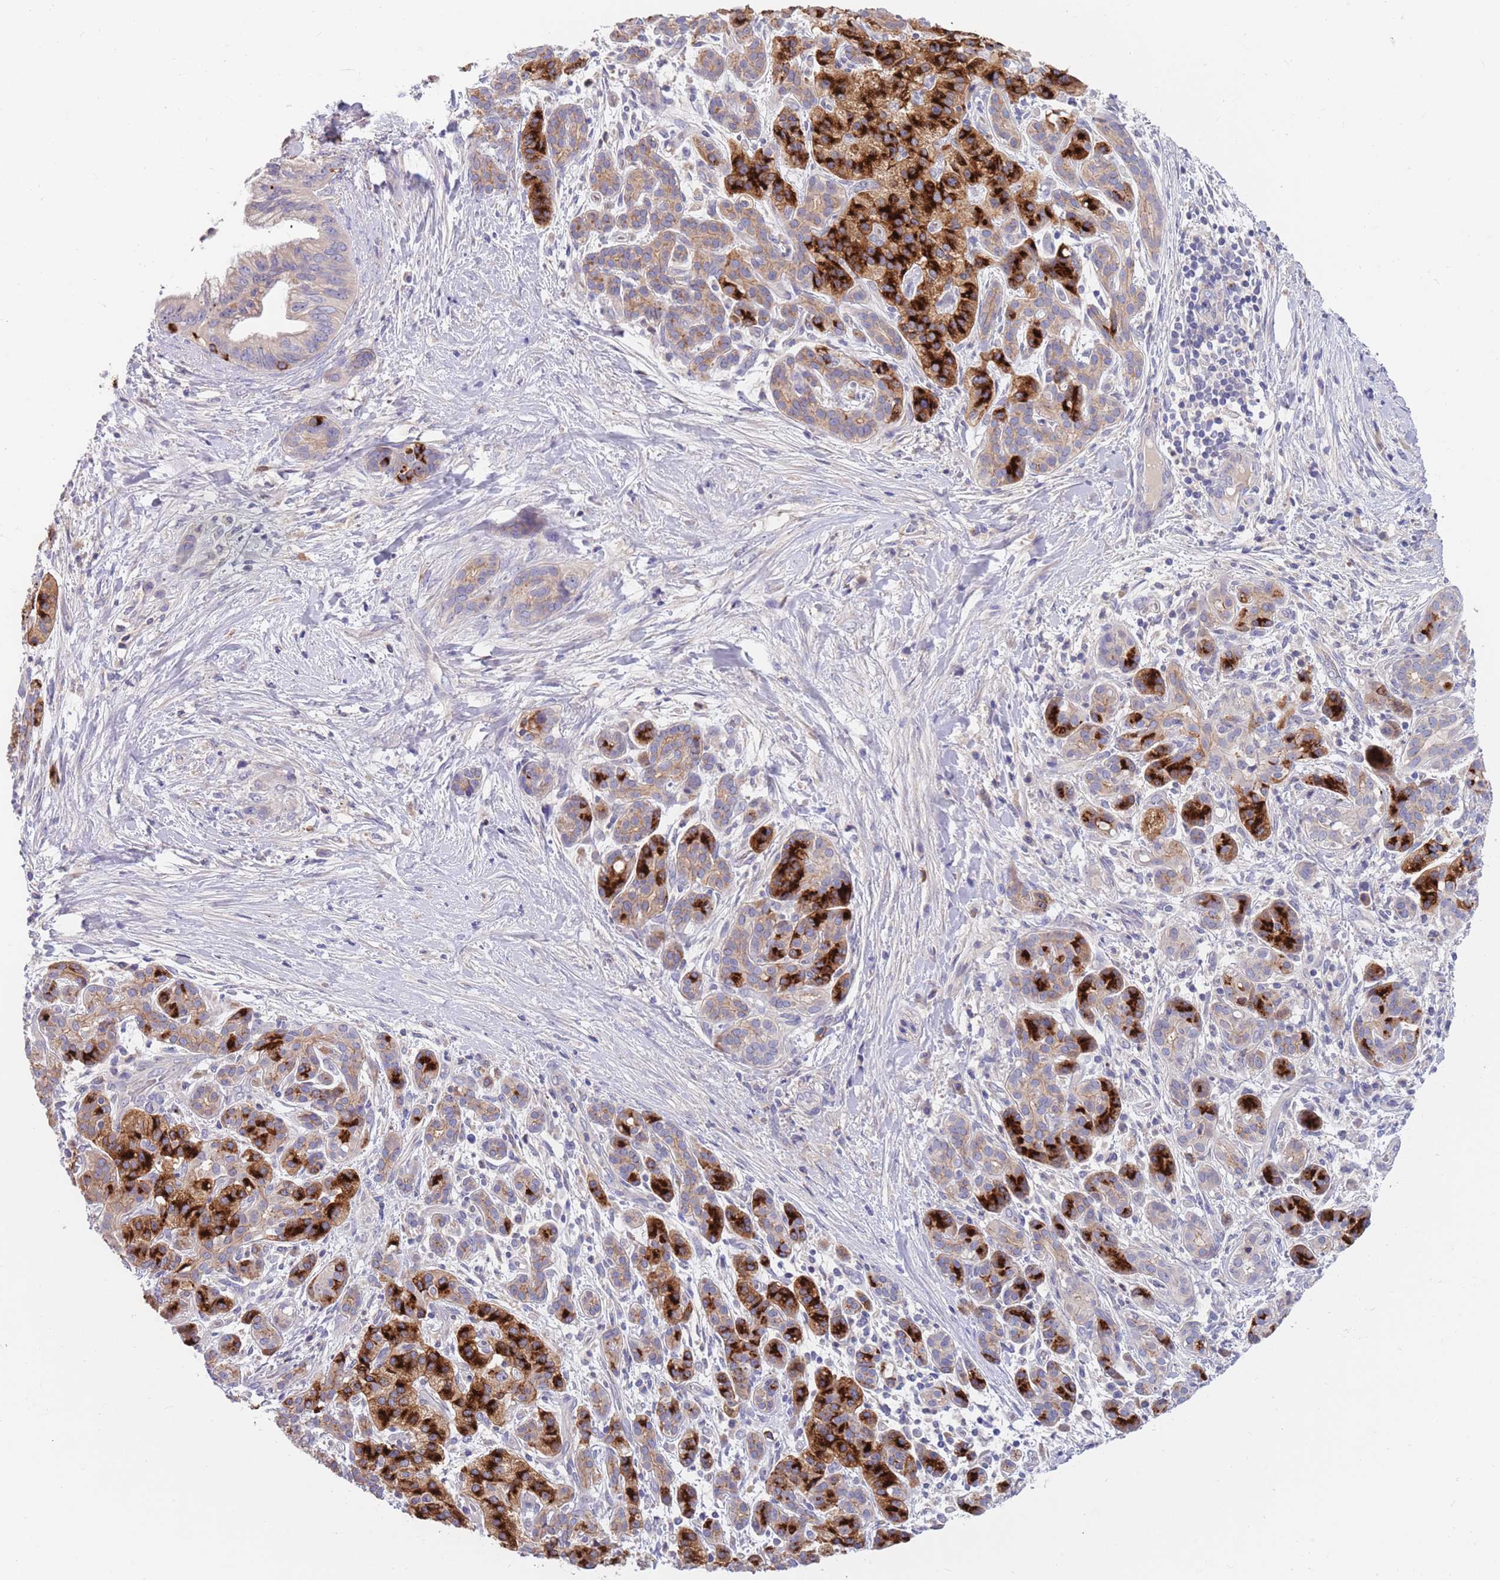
{"staining": {"intensity": "strong", "quantity": "25%-75%", "location": "cytoplasmic/membranous"}, "tissue": "pancreatic cancer", "cell_type": "Tumor cells", "image_type": "cancer", "snomed": [{"axis": "morphology", "description": "Adenocarcinoma, NOS"}, {"axis": "topography", "description": "Pancreas"}], "caption": "A high amount of strong cytoplasmic/membranous positivity is seen in about 25%-75% of tumor cells in pancreatic adenocarcinoma tissue.", "gene": "BORCS5", "patient": {"sex": "male", "age": 58}}